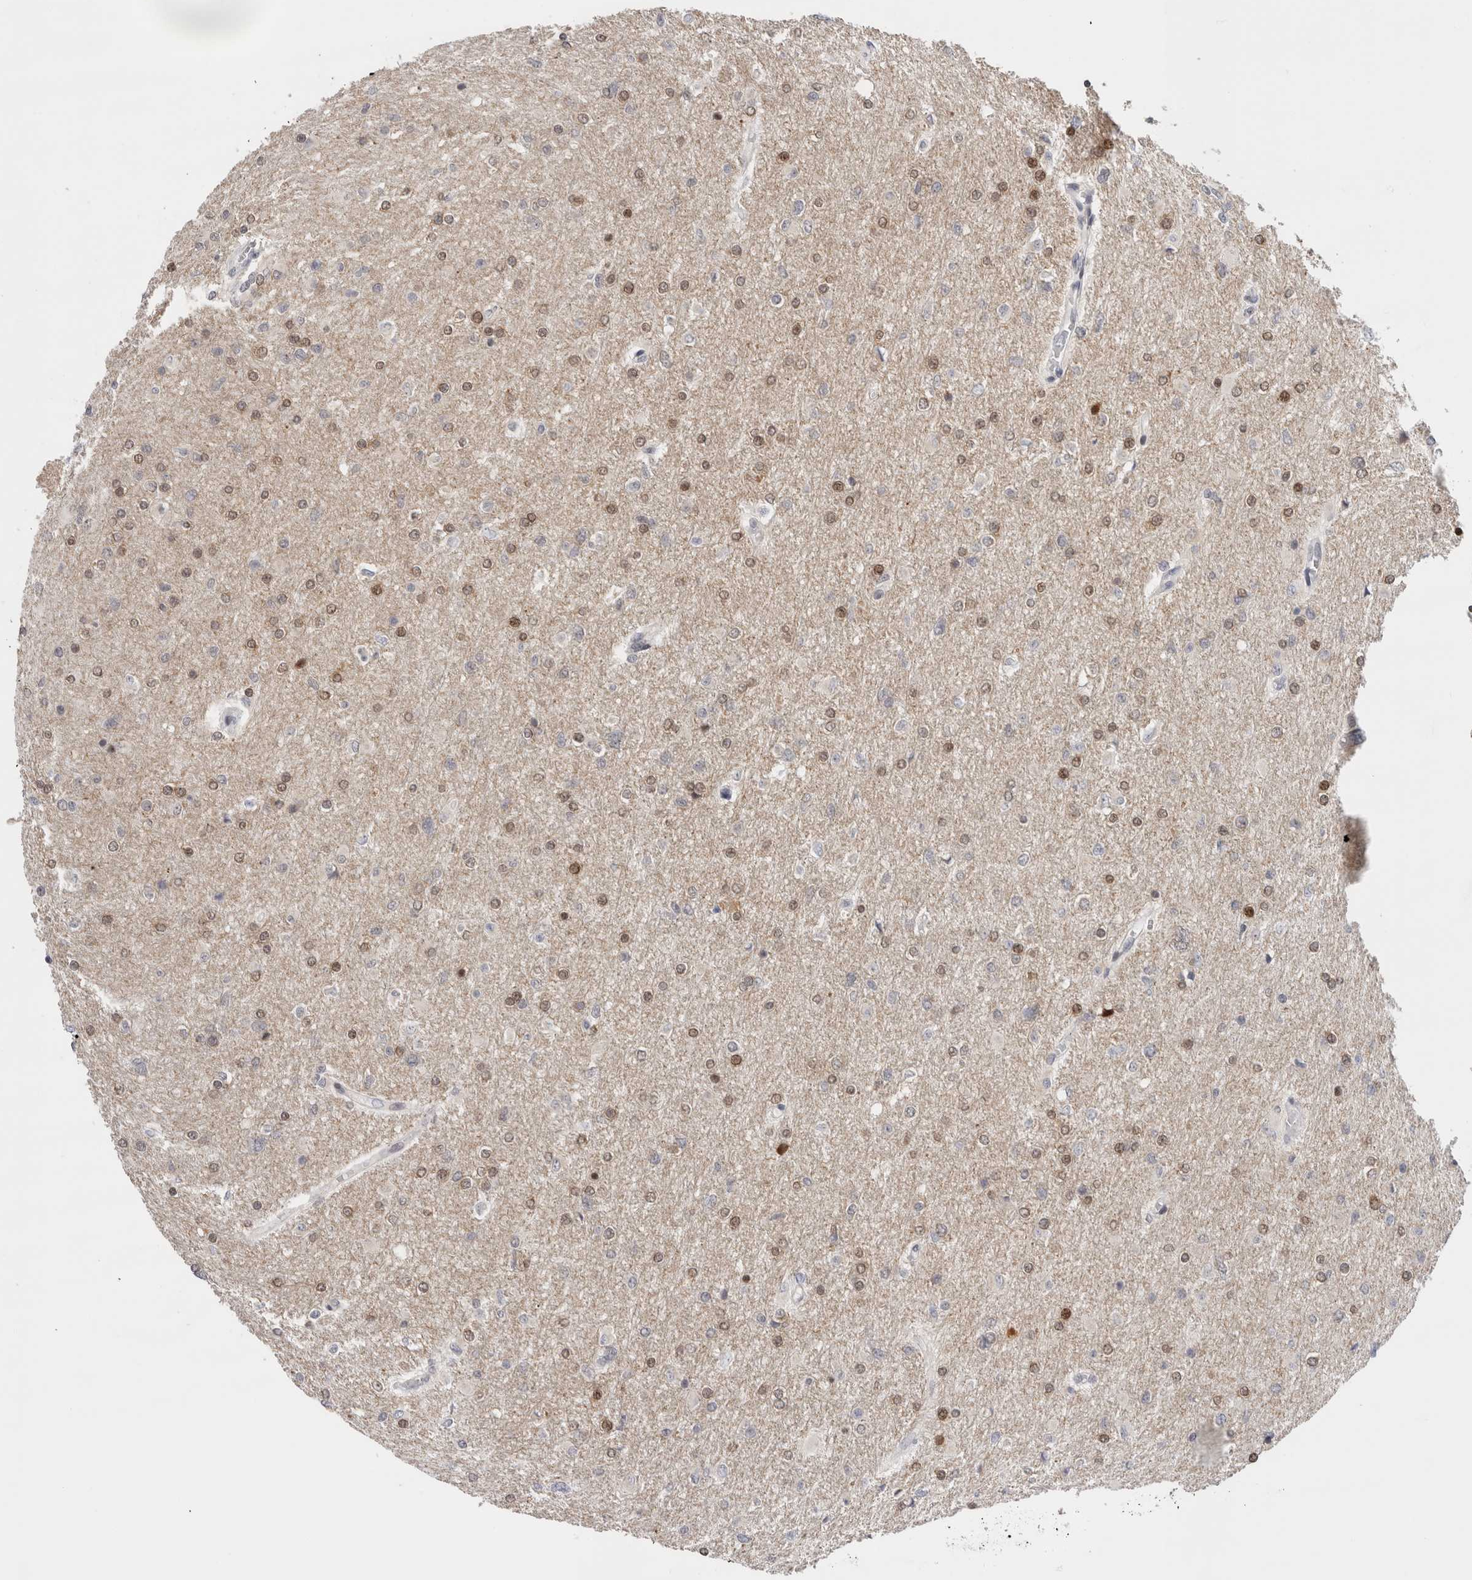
{"staining": {"intensity": "moderate", "quantity": "25%-75%", "location": "nuclear"}, "tissue": "glioma", "cell_type": "Tumor cells", "image_type": "cancer", "snomed": [{"axis": "morphology", "description": "Glioma, malignant, High grade"}, {"axis": "topography", "description": "Cerebral cortex"}], "caption": "Protein staining reveals moderate nuclear positivity in approximately 25%-75% of tumor cells in malignant glioma (high-grade).", "gene": "ZNF521", "patient": {"sex": "female", "age": 36}}